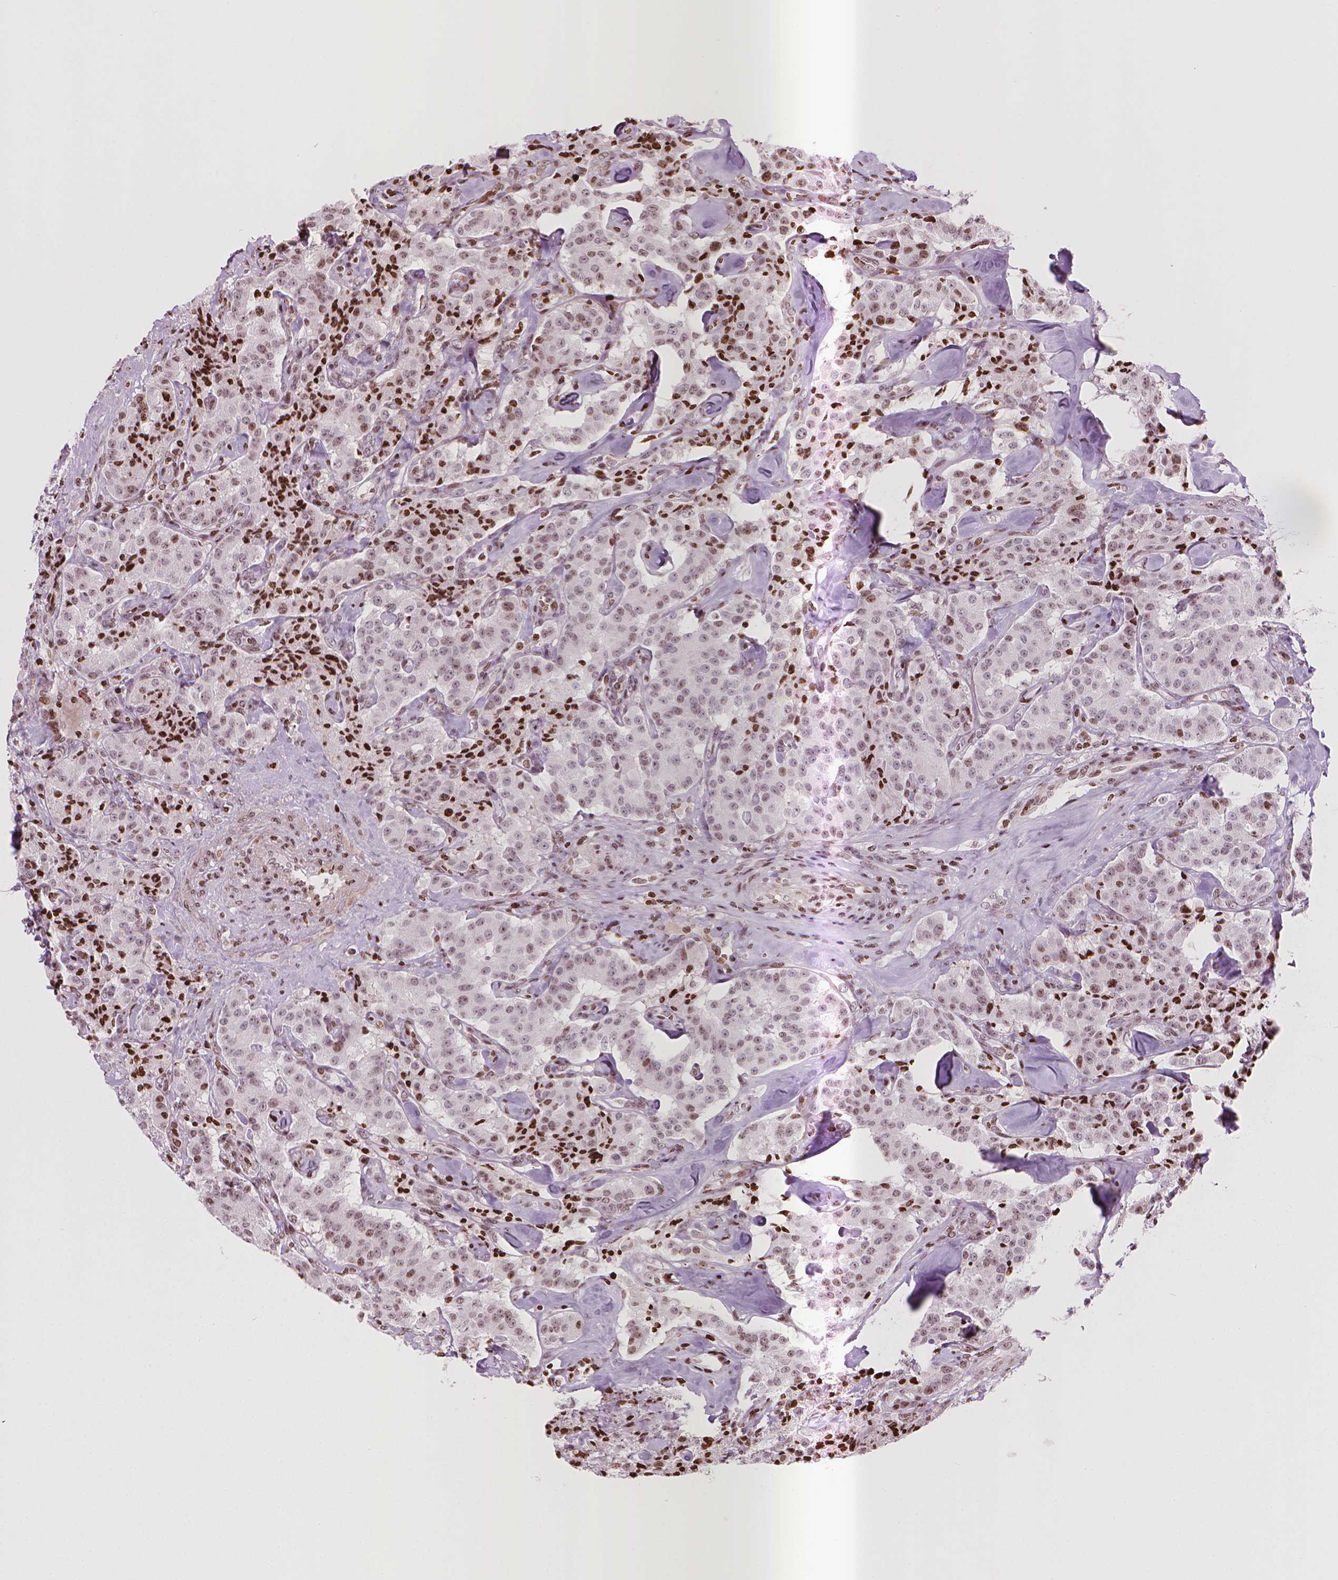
{"staining": {"intensity": "weak", "quantity": "25%-75%", "location": "nuclear"}, "tissue": "carcinoid", "cell_type": "Tumor cells", "image_type": "cancer", "snomed": [{"axis": "morphology", "description": "Carcinoid, malignant, NOS"}, {"axis": "topography", "description": "Pancreas"}], "caption": "An IHC micrograph of neoplastic tissue is shown. Protein staining in brown labels weak nuclear positivity in carcinoid within tumor cells.", "gene": "PIP4K2A", "patient": {"sex": "male", "age": 41}}